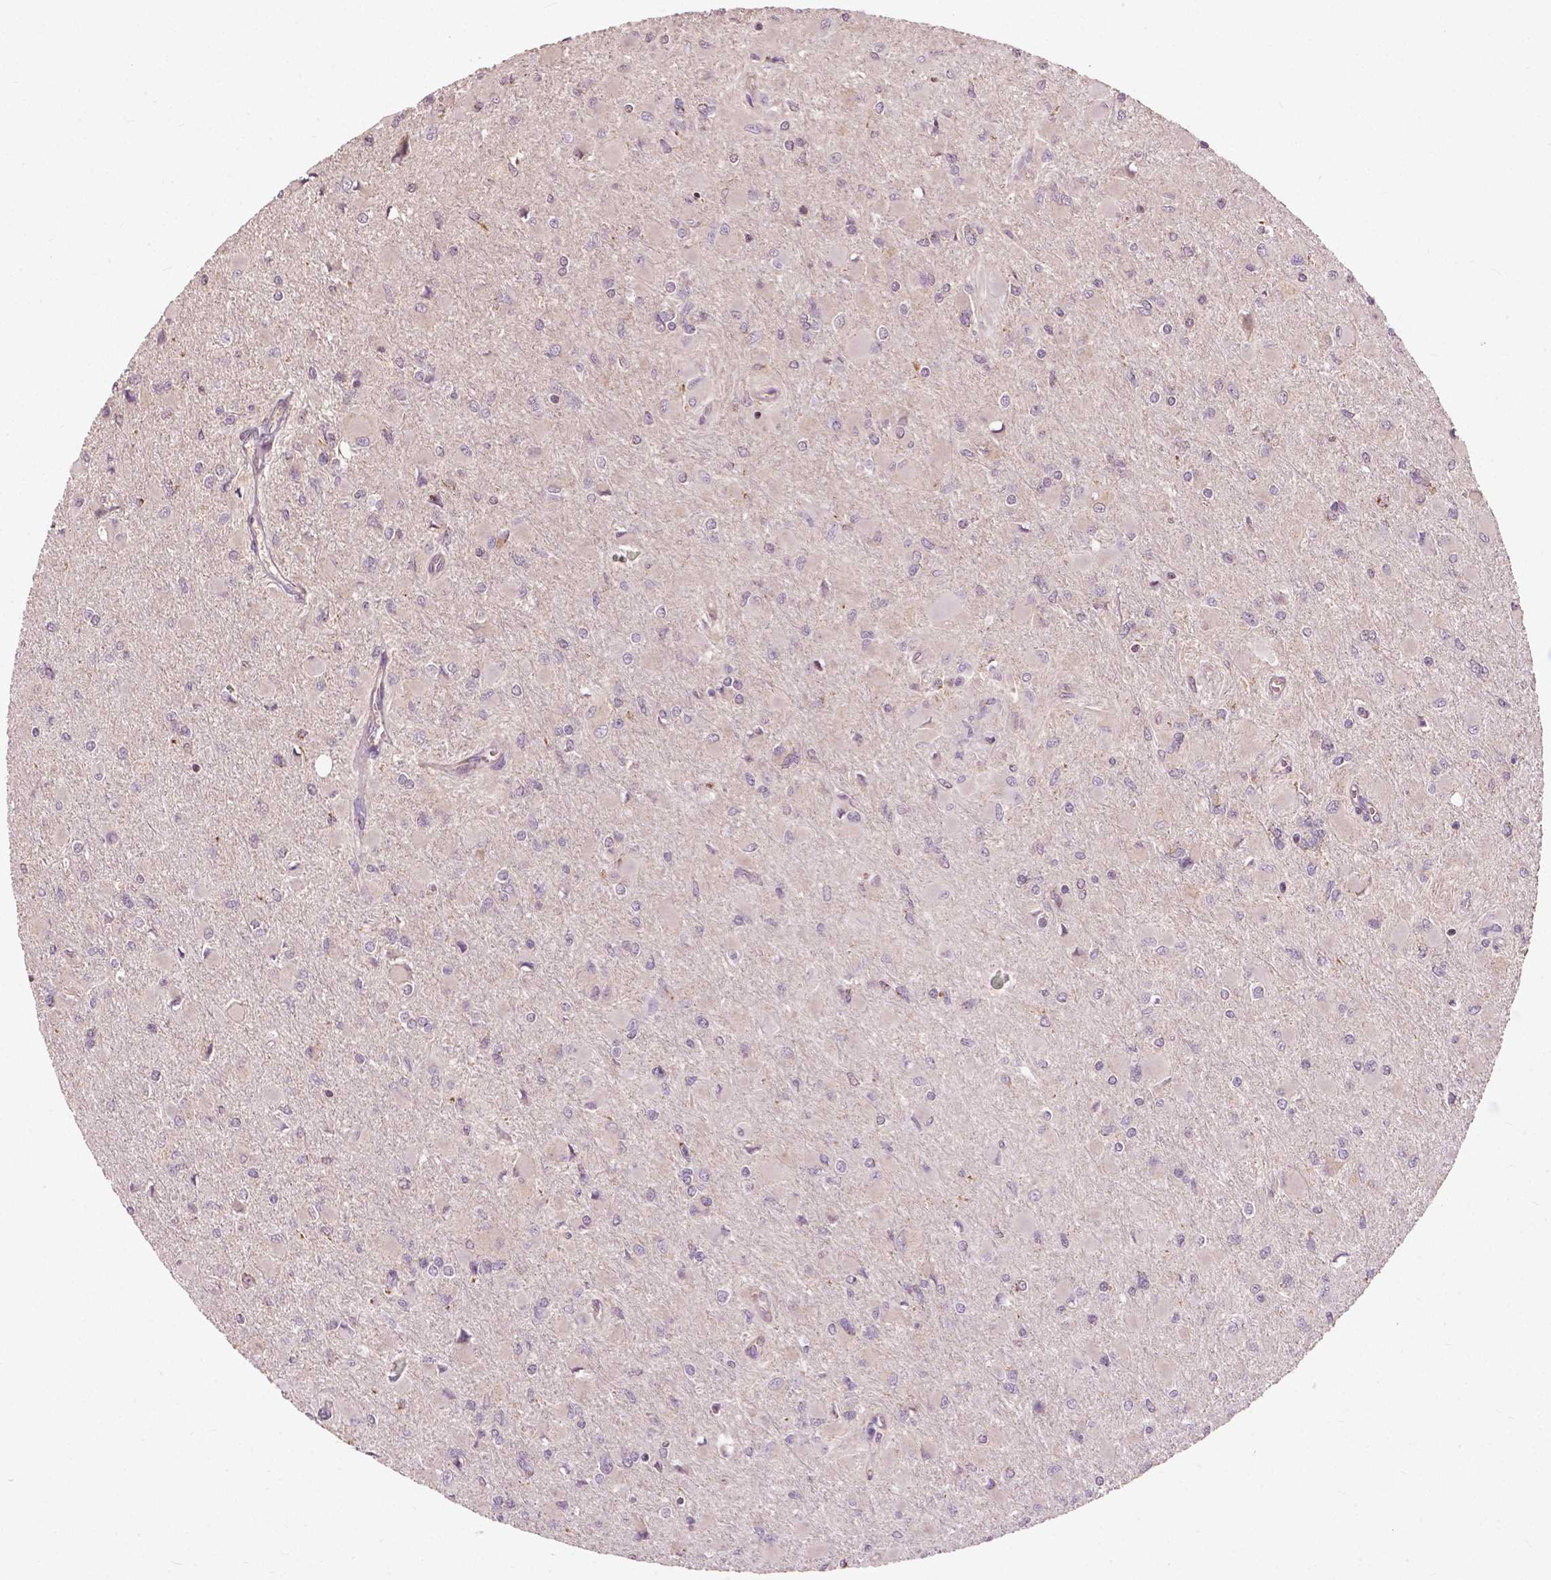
{"staining": {"intensity": "negative", "quantity": "none", "location": "none"}, "tissue": "glioma", "cell_type": "Tumor cells", "image_type": "cancer", "snomed": [{"axis": "morphology", "description": "Glioma, malignant, High grade"}, {"axis": "topography", "description": "Cerebral cortex"}], "caption": "Immunohistochemistry histopathology image of neoplastic tissue: human glioma stained with DAB reveals no significant protein positivity in tumor cells.", "gene": "NDUFA10", "patient": {"sex": "female", "age": 36}}